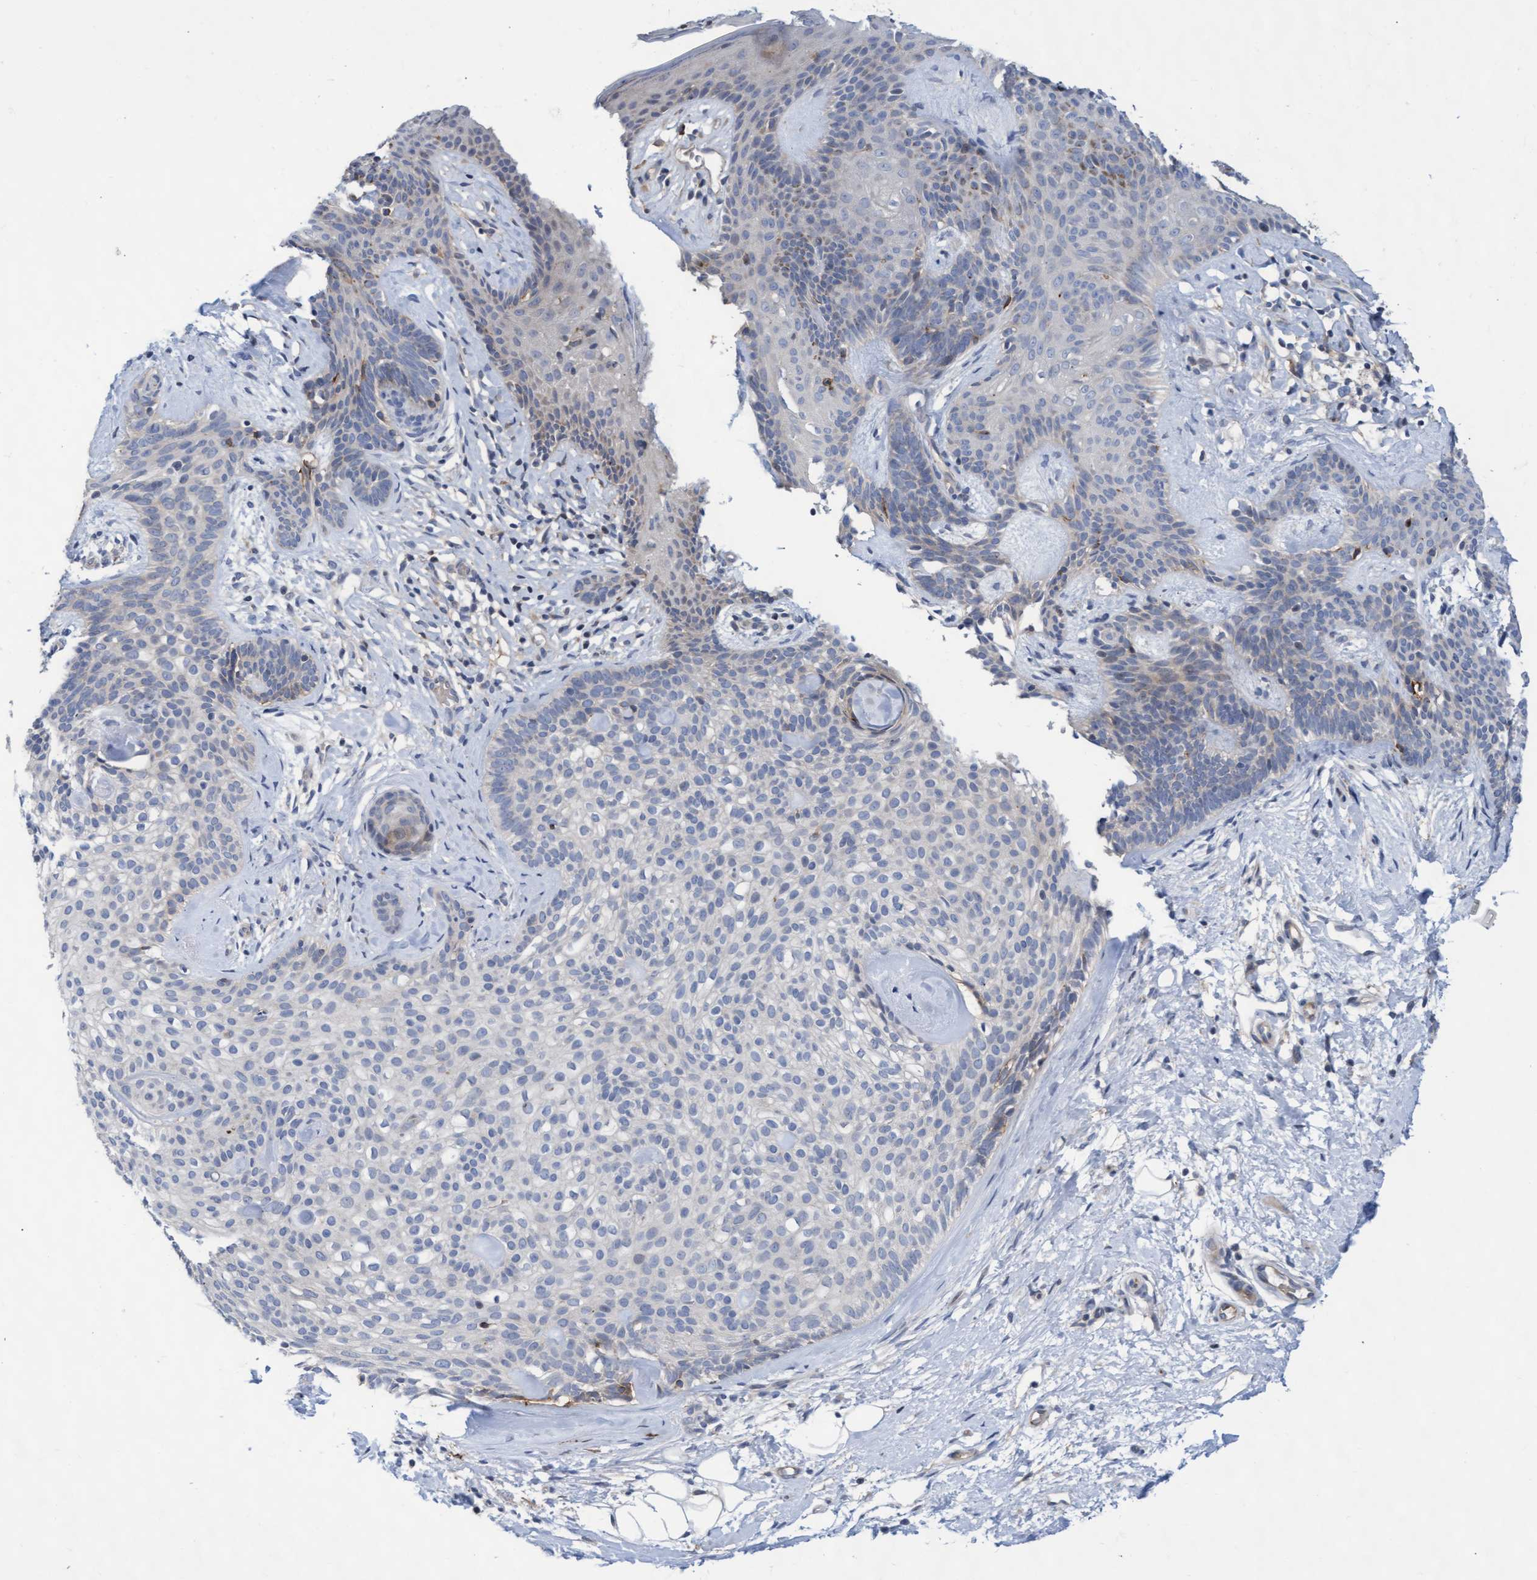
{"staining": {"intensity": "negative", "quantity": "none", "location": "none"}, "tissue": "skin cancer", "cell_type": "Tumor cells", "image_type": "cancer", "snomed": [{"axis": "morphology", "description": "Developmental malformation"}, {"axis": "morphology", "description": "Basal cell carcinoma"}, {"axis": "topography", "description": "Skin"}], "caption": "DAB (3,3'-diaminobenzidine) immunohistochemical staining of skin cancer (basal cell carcinoma) demonstrates no significant staining in tumor cells.", "gene": "ABCF2", "patient": {"sex": "female", "age": 62}}